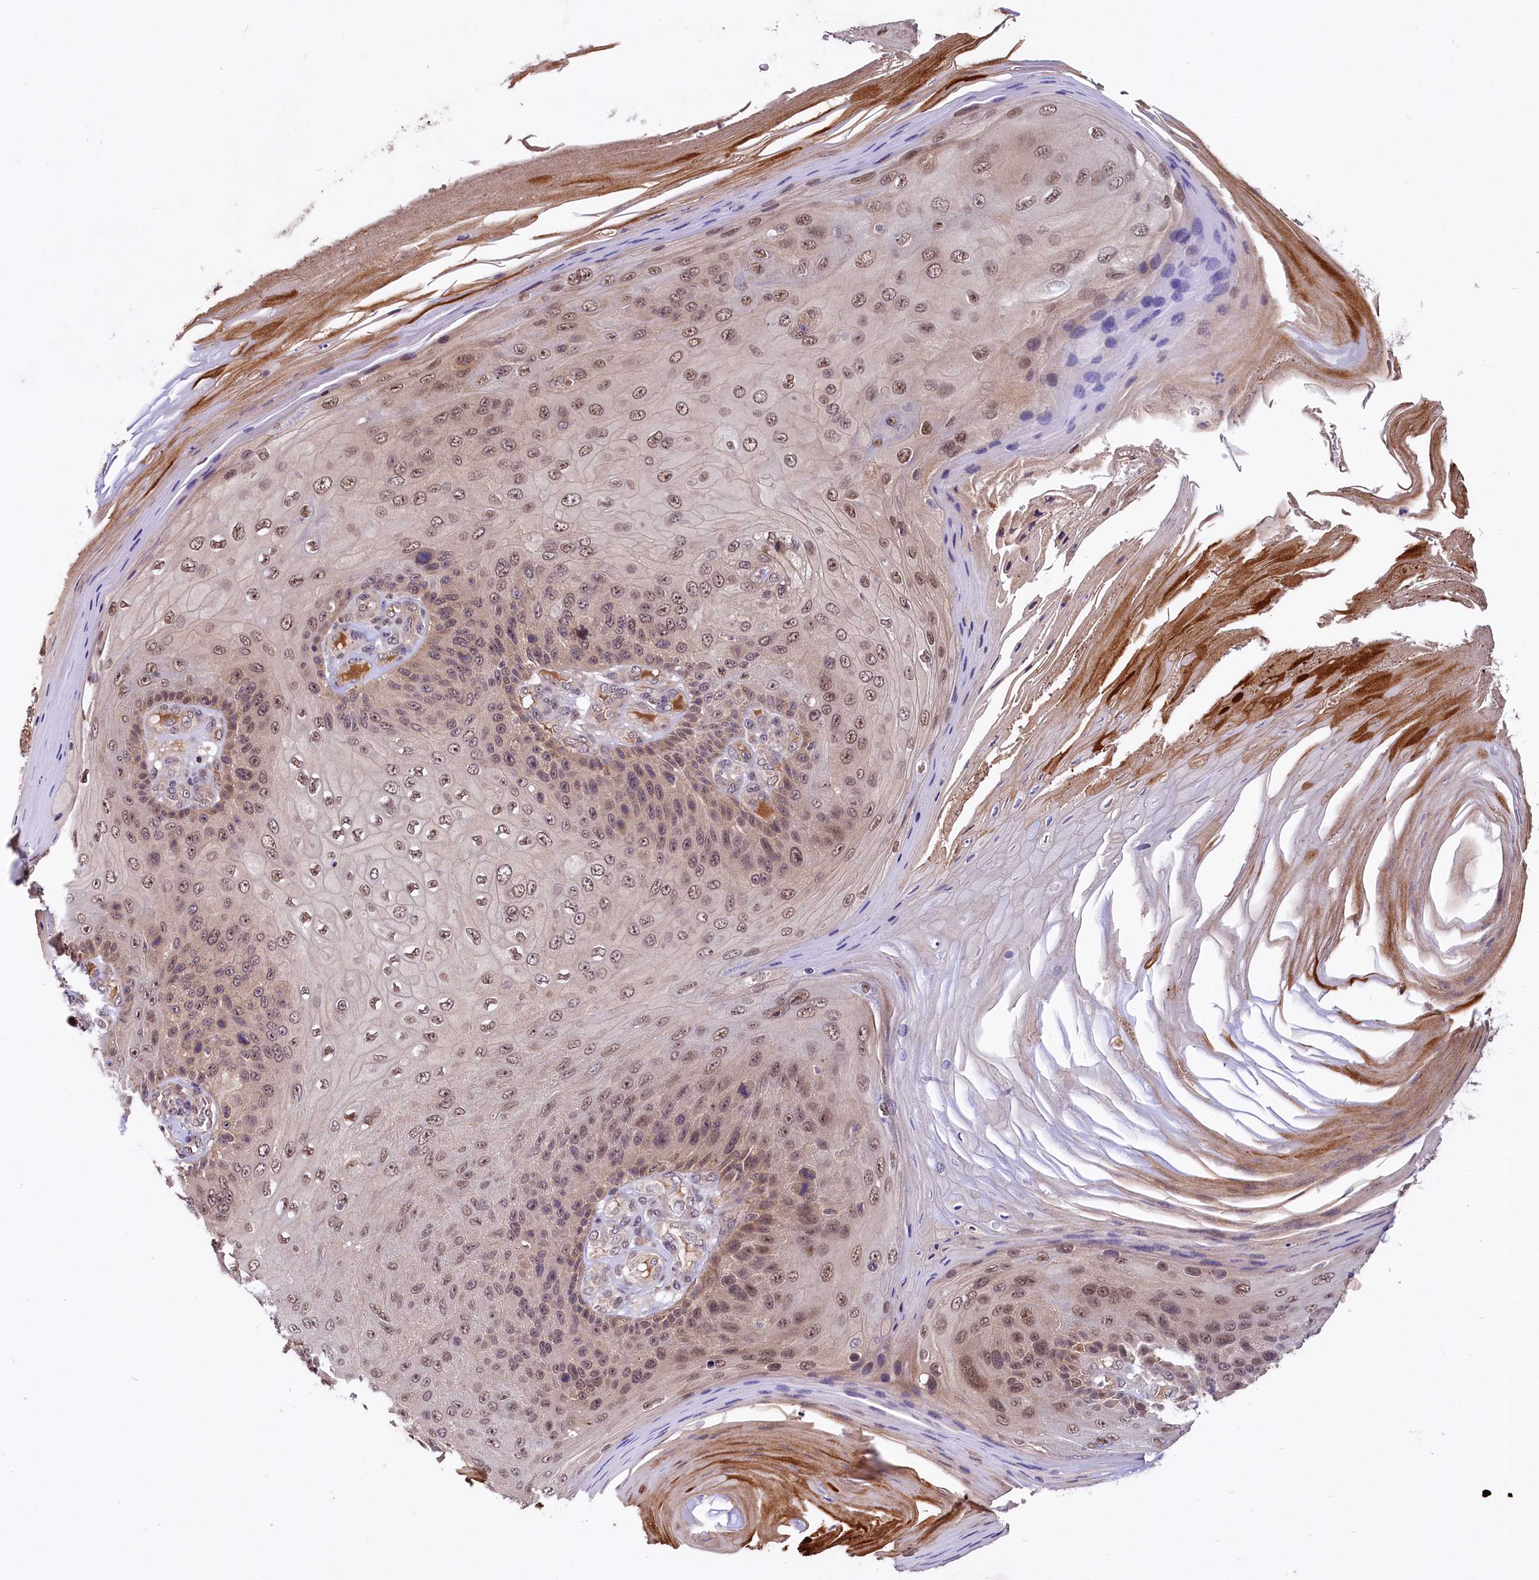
{"staining": {"intensity": "moderate", "quantity": ">75%", "location": "cytoplasmic/membranous,nuclear"}, "tissue": "skin cancer", "cell_type": "Tumor cells", "image_type": "cancer", "snomed": [{"axis": "morphology", "description": "Squamous cell carcinoma, NOS"}, {"axis": "topography", "description": "Skin"}], "caption": "A high-resolution histopathology image shows immunohistochemistry staining of skin cancer (squamous cell carcinoma), which reveals moderate cytoplasmic/membranous and nuclear positivity in about >75% of tumor cells. (IHC, brightfield microscopy, high magnification).", "gene": "UBE3A", "patient": {"sex": "female", "age": 88}}